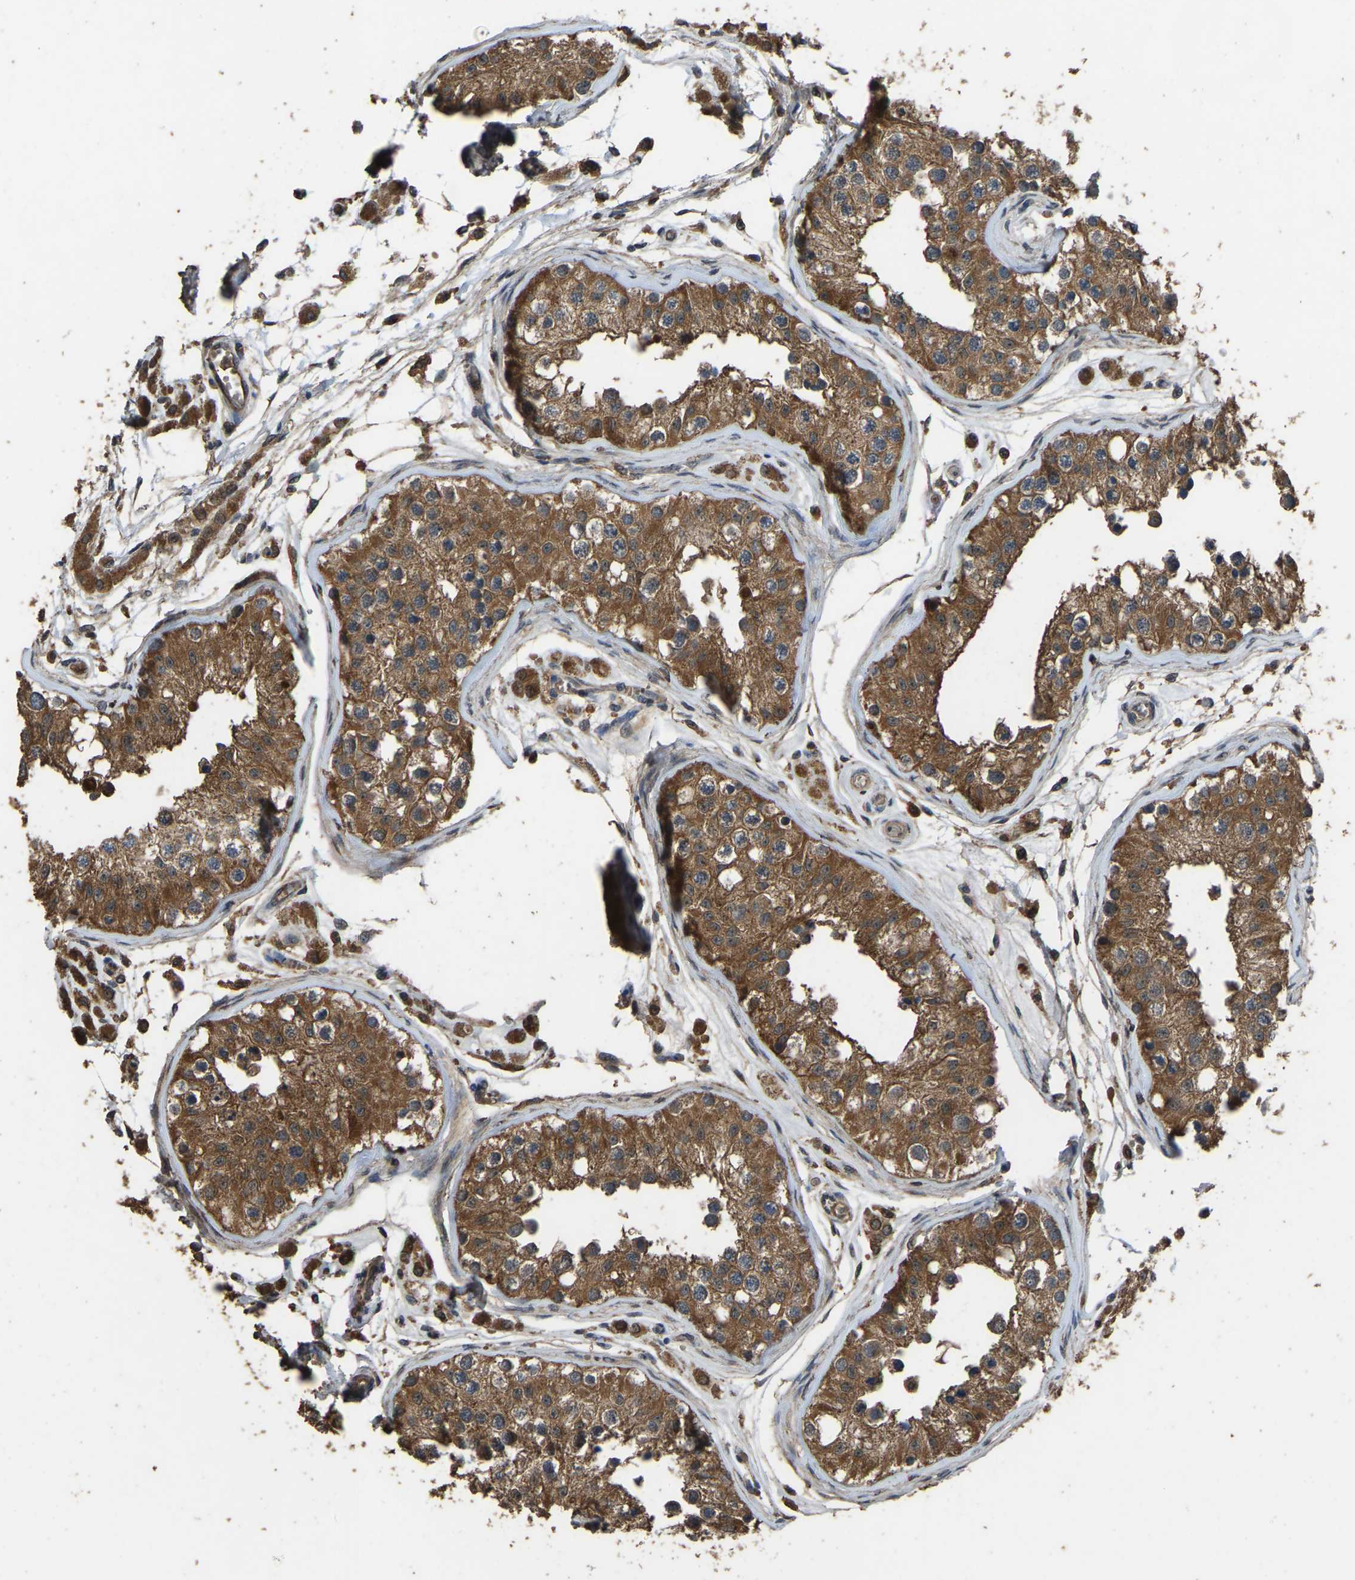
{"staining": {"intensity": "moderate", "quantity": ">75%", "location": "cytoplasmic/membranous"}, "tissue": "testis", "cell_type": "Cells in seminiferous ducts", "image_type": "normal", "snomed": [{"axis": "morphology", "description": "Normal tissue, NOS"}, {"axis": "morphology", "description": "Adenocarcinoma, metastatic, NOS"}, {"axis": "topography", "description": "Testis"}], "caption": "Protein expression analysis of normal human testis reveals moderate cytoplasmic/membranous expression in approximately >75% of cells in seminiferous ducts.", "gene": "FHIT", "patient": {"sex": "male", "age": 26}}